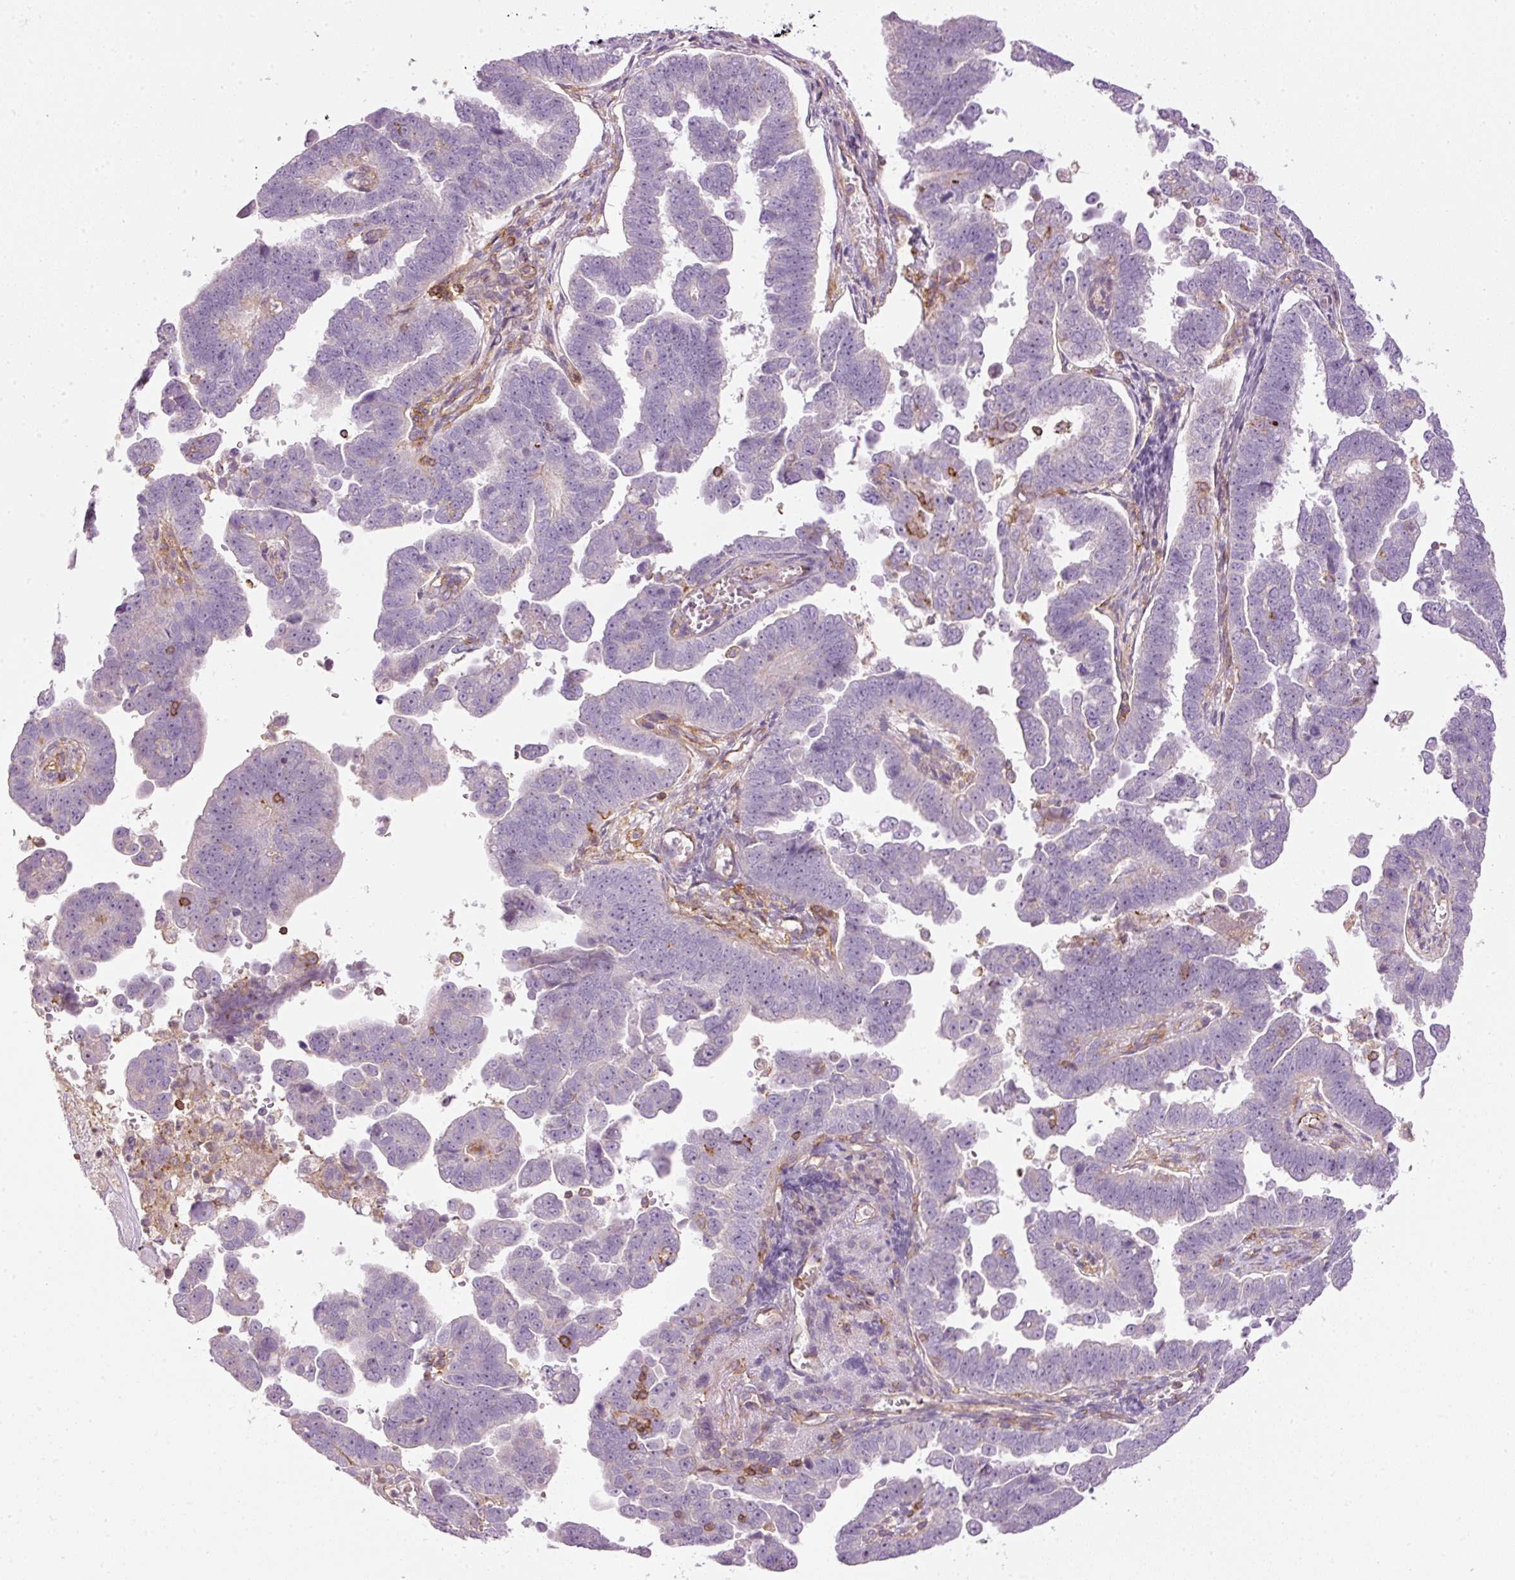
{"staining": {"intensity": "negative", "quantity": "none", "location": "none"}, "tissue": "endometrial cancer", "cell_type": "Tumor cells", "image_type": "cancer", "snomed": [{"axis": "morphology", "description": "Adenocarcinoma, NOS"}, {"axis": "topography", "description": "Endometrium"}], "caption": "Adenocarcinoma (endometrial) was stained to show a protein in brown. There is no significant positivity in tumor cells. The staining is performed using DAB (3,3'-diaminobenzidine) brown chromogen with nuclei counter-stained in using hematoxylin.", "gene": "SIPA1", "patient": {"sex": "female", "age": 75}}